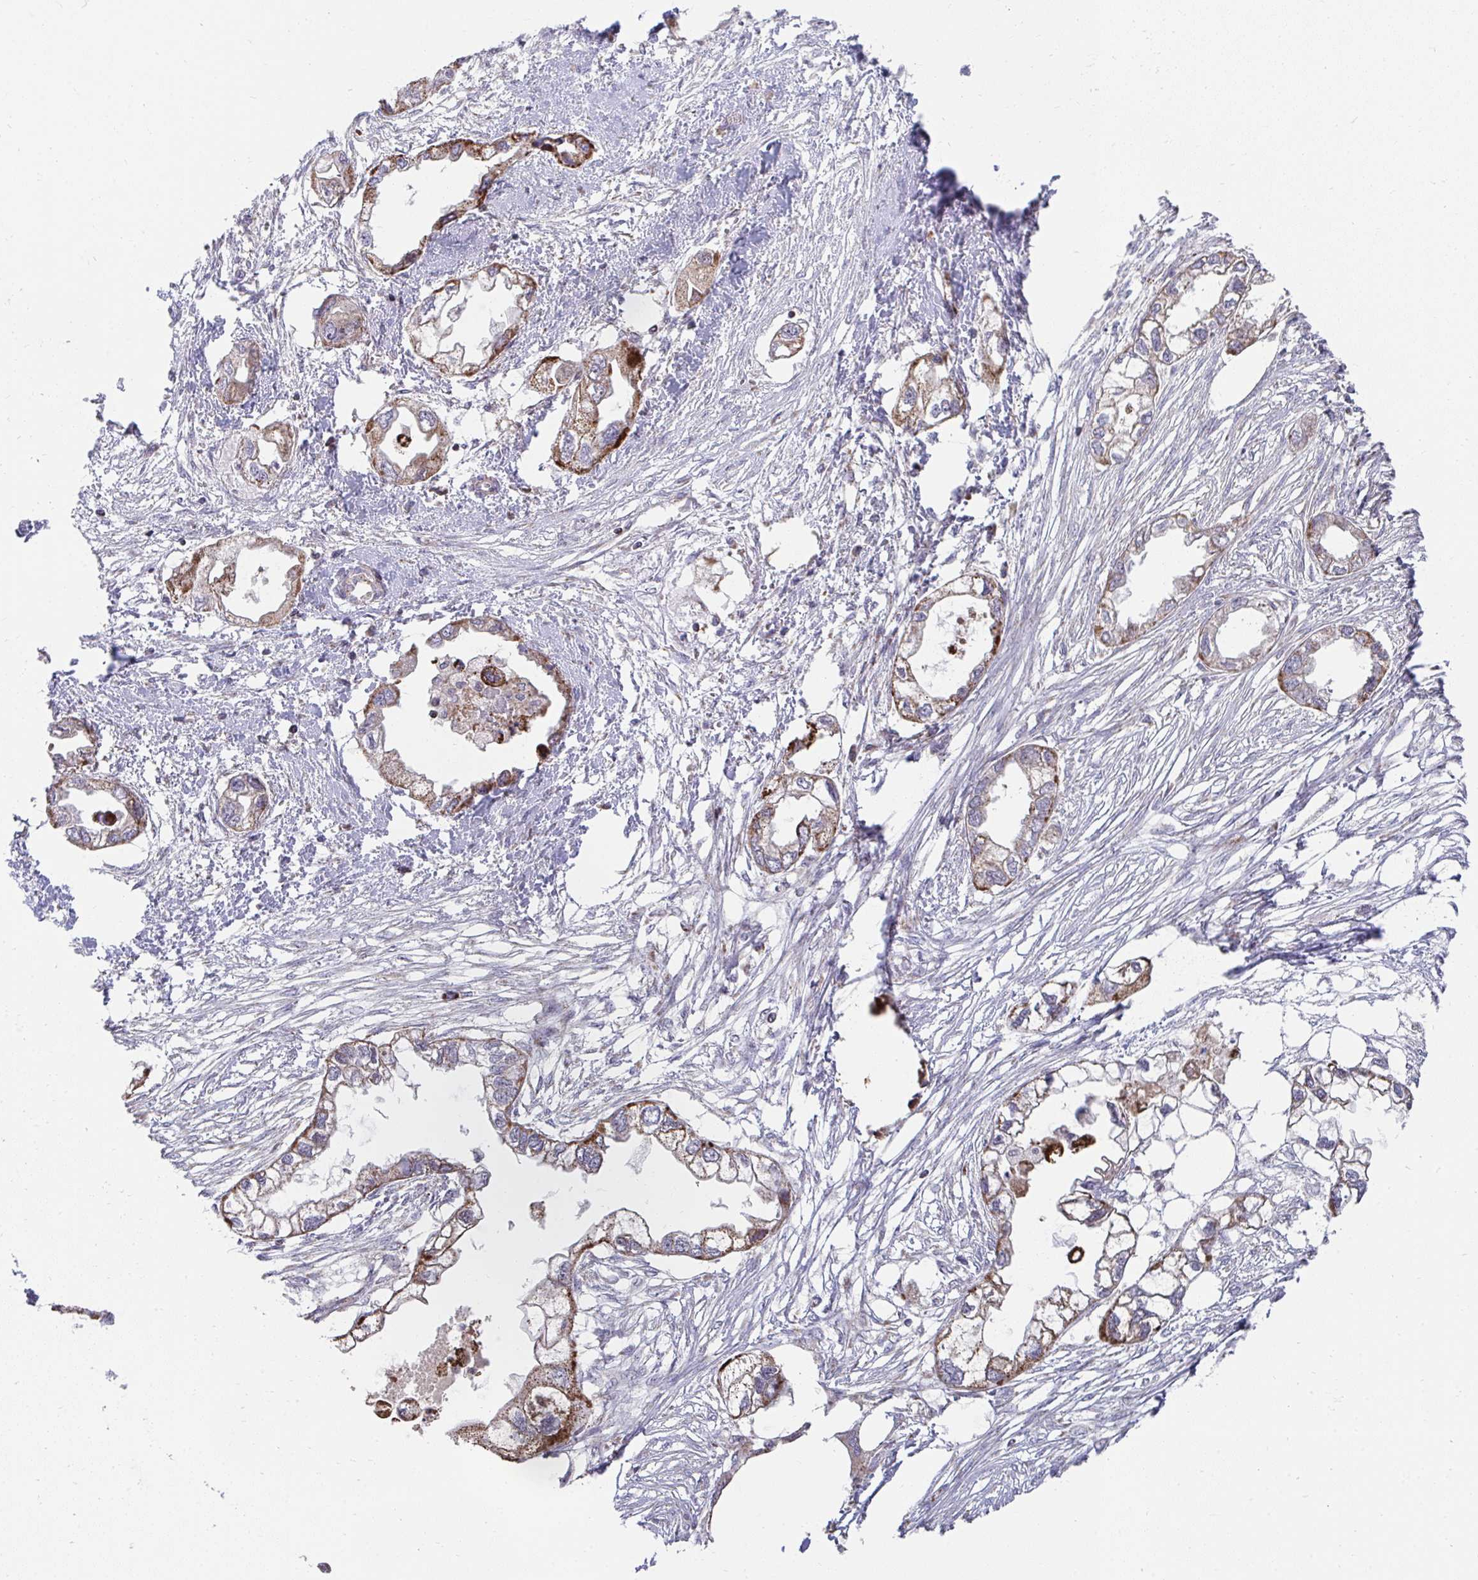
{"staining": {"intensity": "moderate", "quantity": ">75%", "location": "cytoplasmic/membranous"}, "tissue": "endometrial cancer", "cell_type": "Tumor cells", "image_type": "cancer", "snomed": [{"axis": "morphology", "description": "Adenocarcinoma, NOS"}, {"axis": "morphology", "description": "Adenocarcinoma, metastatic, NOS"}, {"axis": "topography", "description": "Adipose tissue"}, {"axis": "topography", "description": "Endometrium"}], "caption": "Metastatic adenocarcinoma (endometrial) was stained to show a protein in brown. There is medium levels of moderate cytoplasmic/membranous positivity in approximately >75% of tumor cells.", "gene": "PRRG3", "patient": {"sex": "female", "age": 67}}